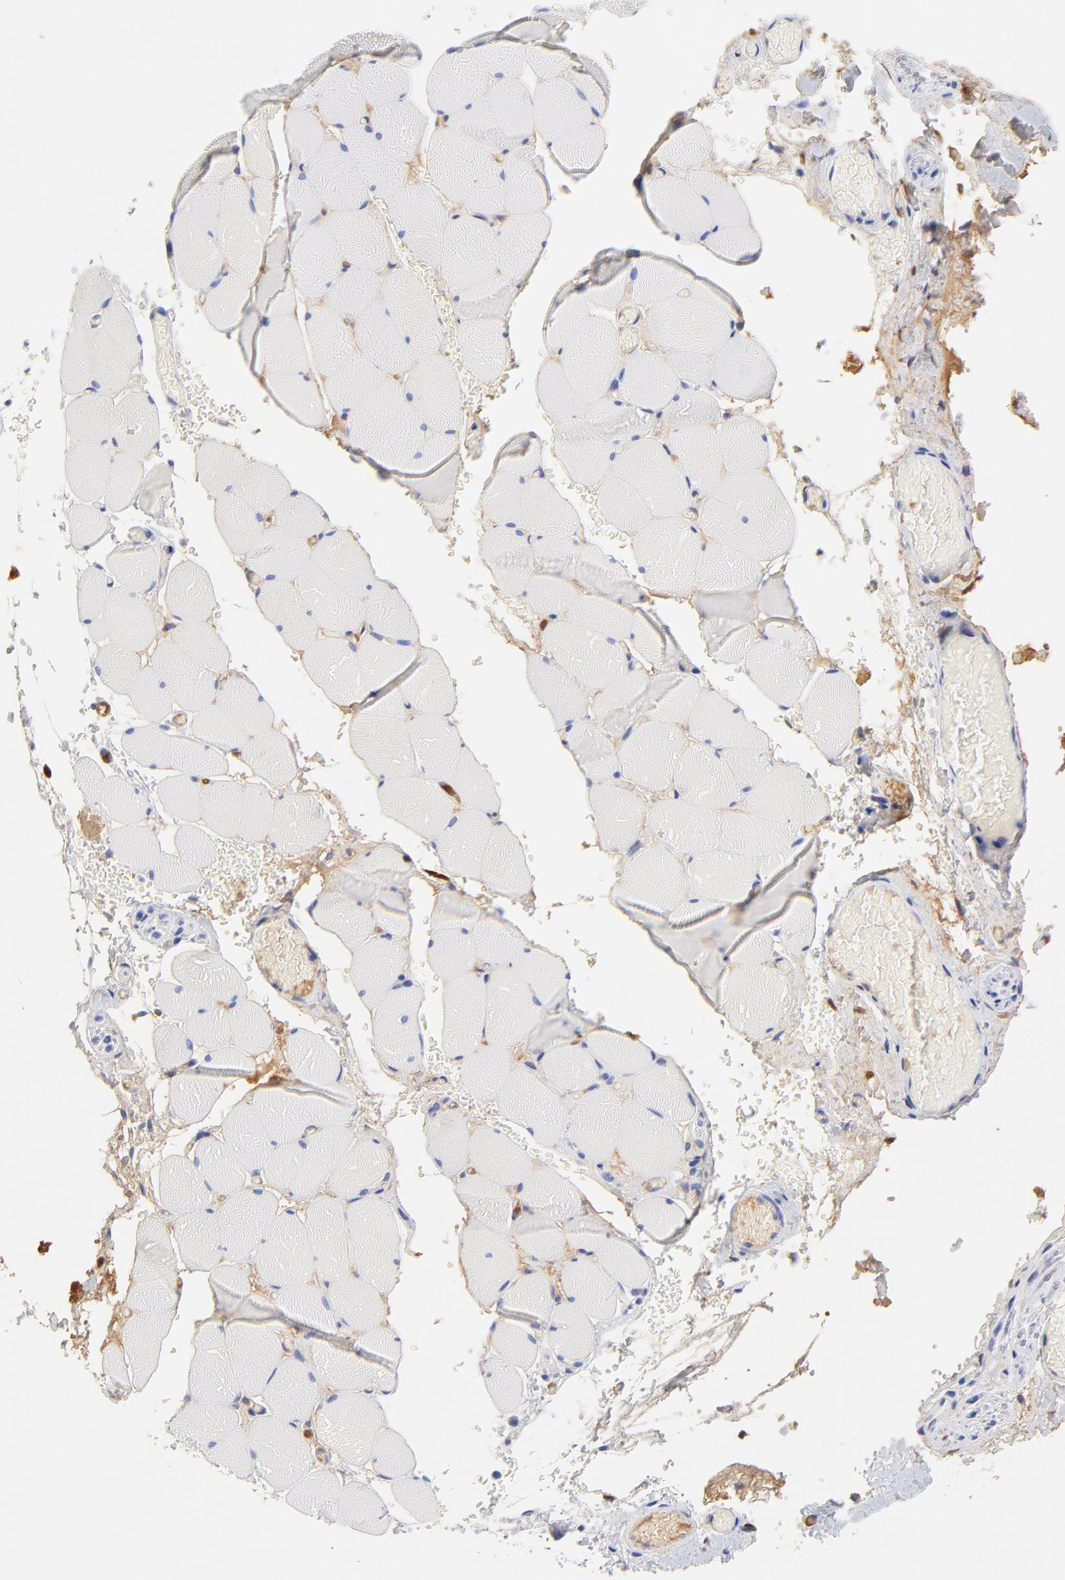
{"staining": {"intensity": "weak", "quantity": "<25%", "location": "nuclear"}, "tissue": "skeletal muscle", "cell_type": "Myocytes", "image_type": "normal", "snomed": [{"axis": "morphology", "description": "Normal tissue, NOS"}, {"axis": "topography", "description": "Skeletal muscle"}, {"axis": "topography", "description": "Soft tissue"}], "caption": "A micrograph of skeletal muscle stained for a protein demonstrates no brown staining in myocytes. (Brightfield microscopy of DAB immunohistochemistry at high magnification).", "gene": "IGLV3", "patient": {"sex": "female", "age": 58}}